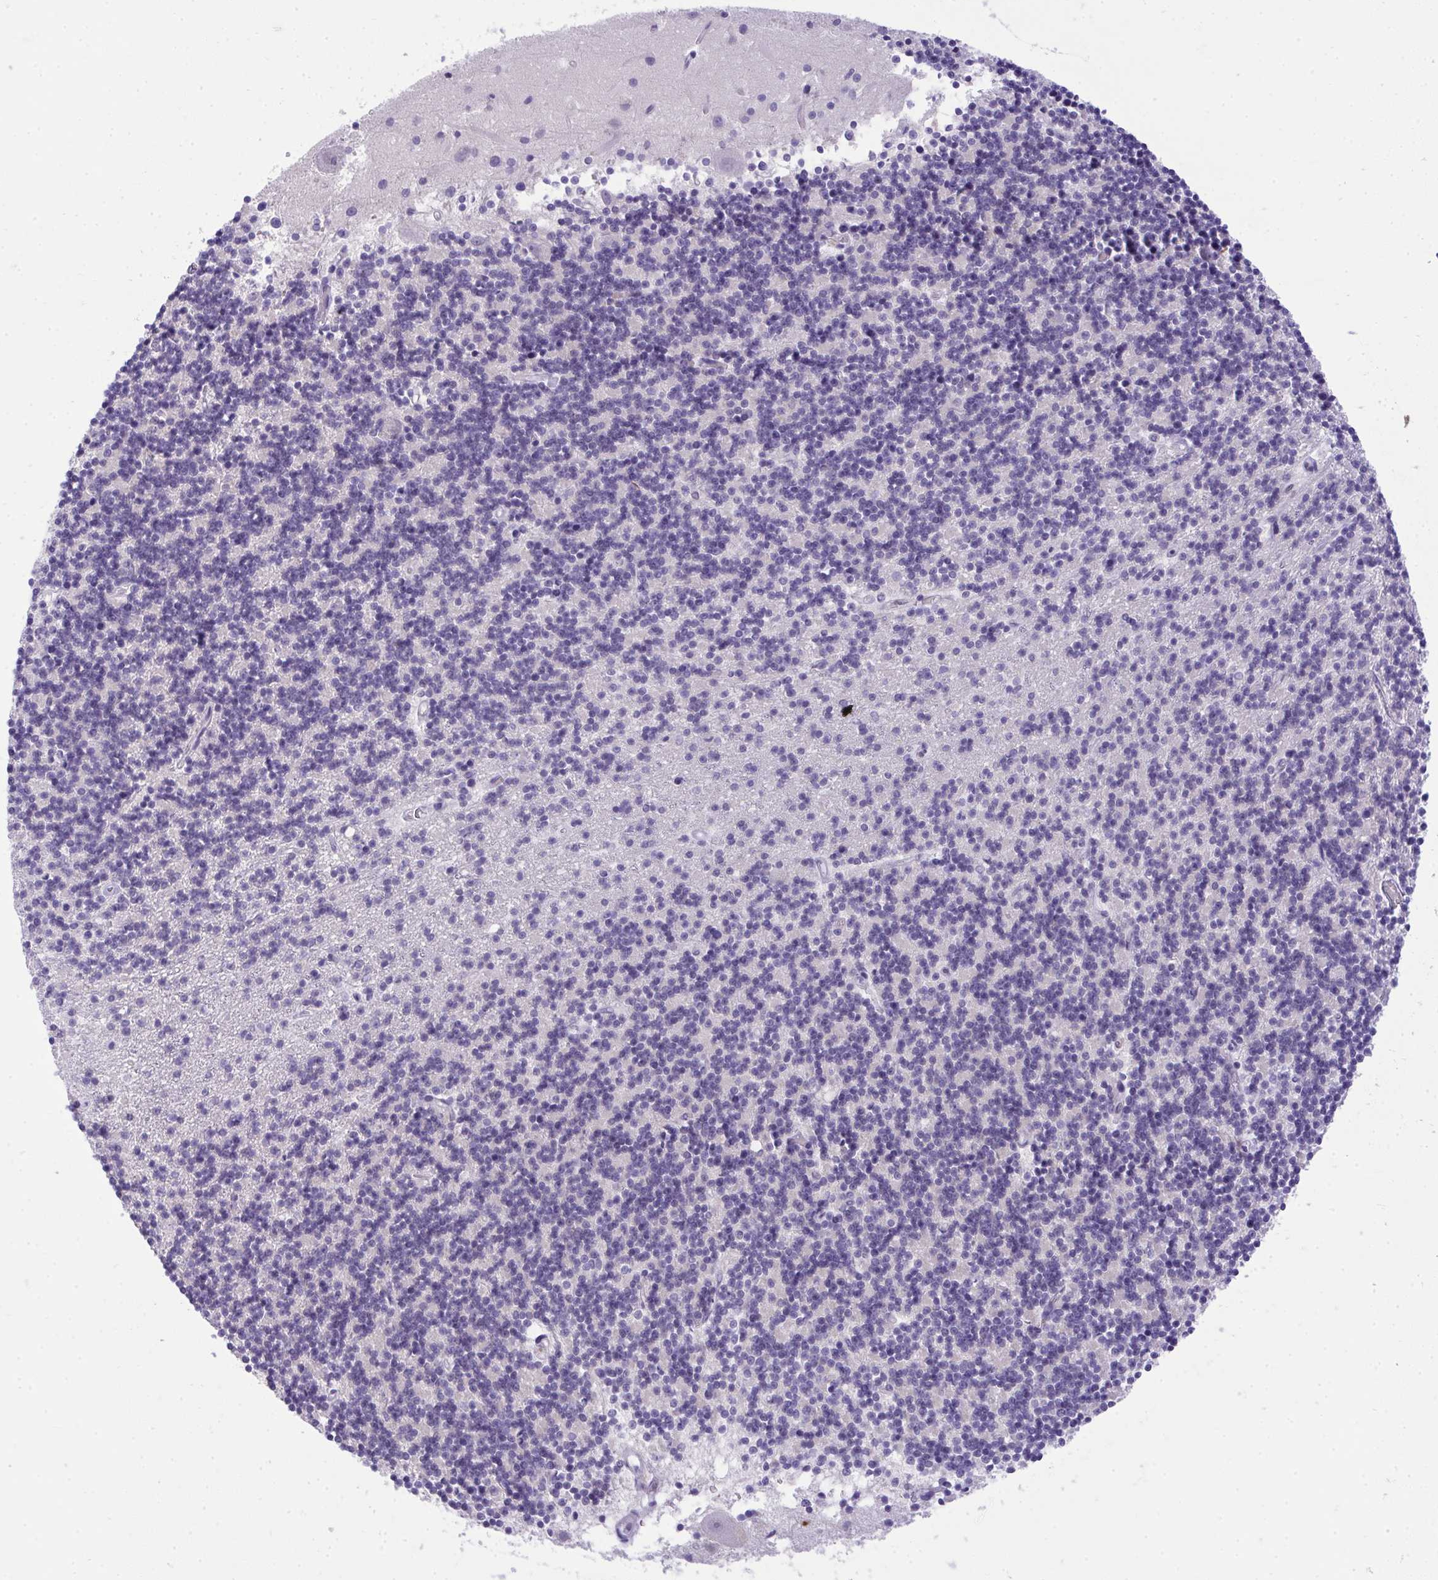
{"staining": {"intensity": "negative", "quantity": "none", "location": "none"}, "tissue": "cerebellum", "cell_type": "Cells in granular layer", "image_type": "normal", "snomed": [{"axis": "morphology", "description": "Normal tissue, NOS"}, {"axis": "topography", "description": "Cerebellum"}], "caption": "IHC of normal cerebellum shows no expression in cells in granular layer.", "gene": "TEAD4", "patient": {"sex": "male", "age": 54}}